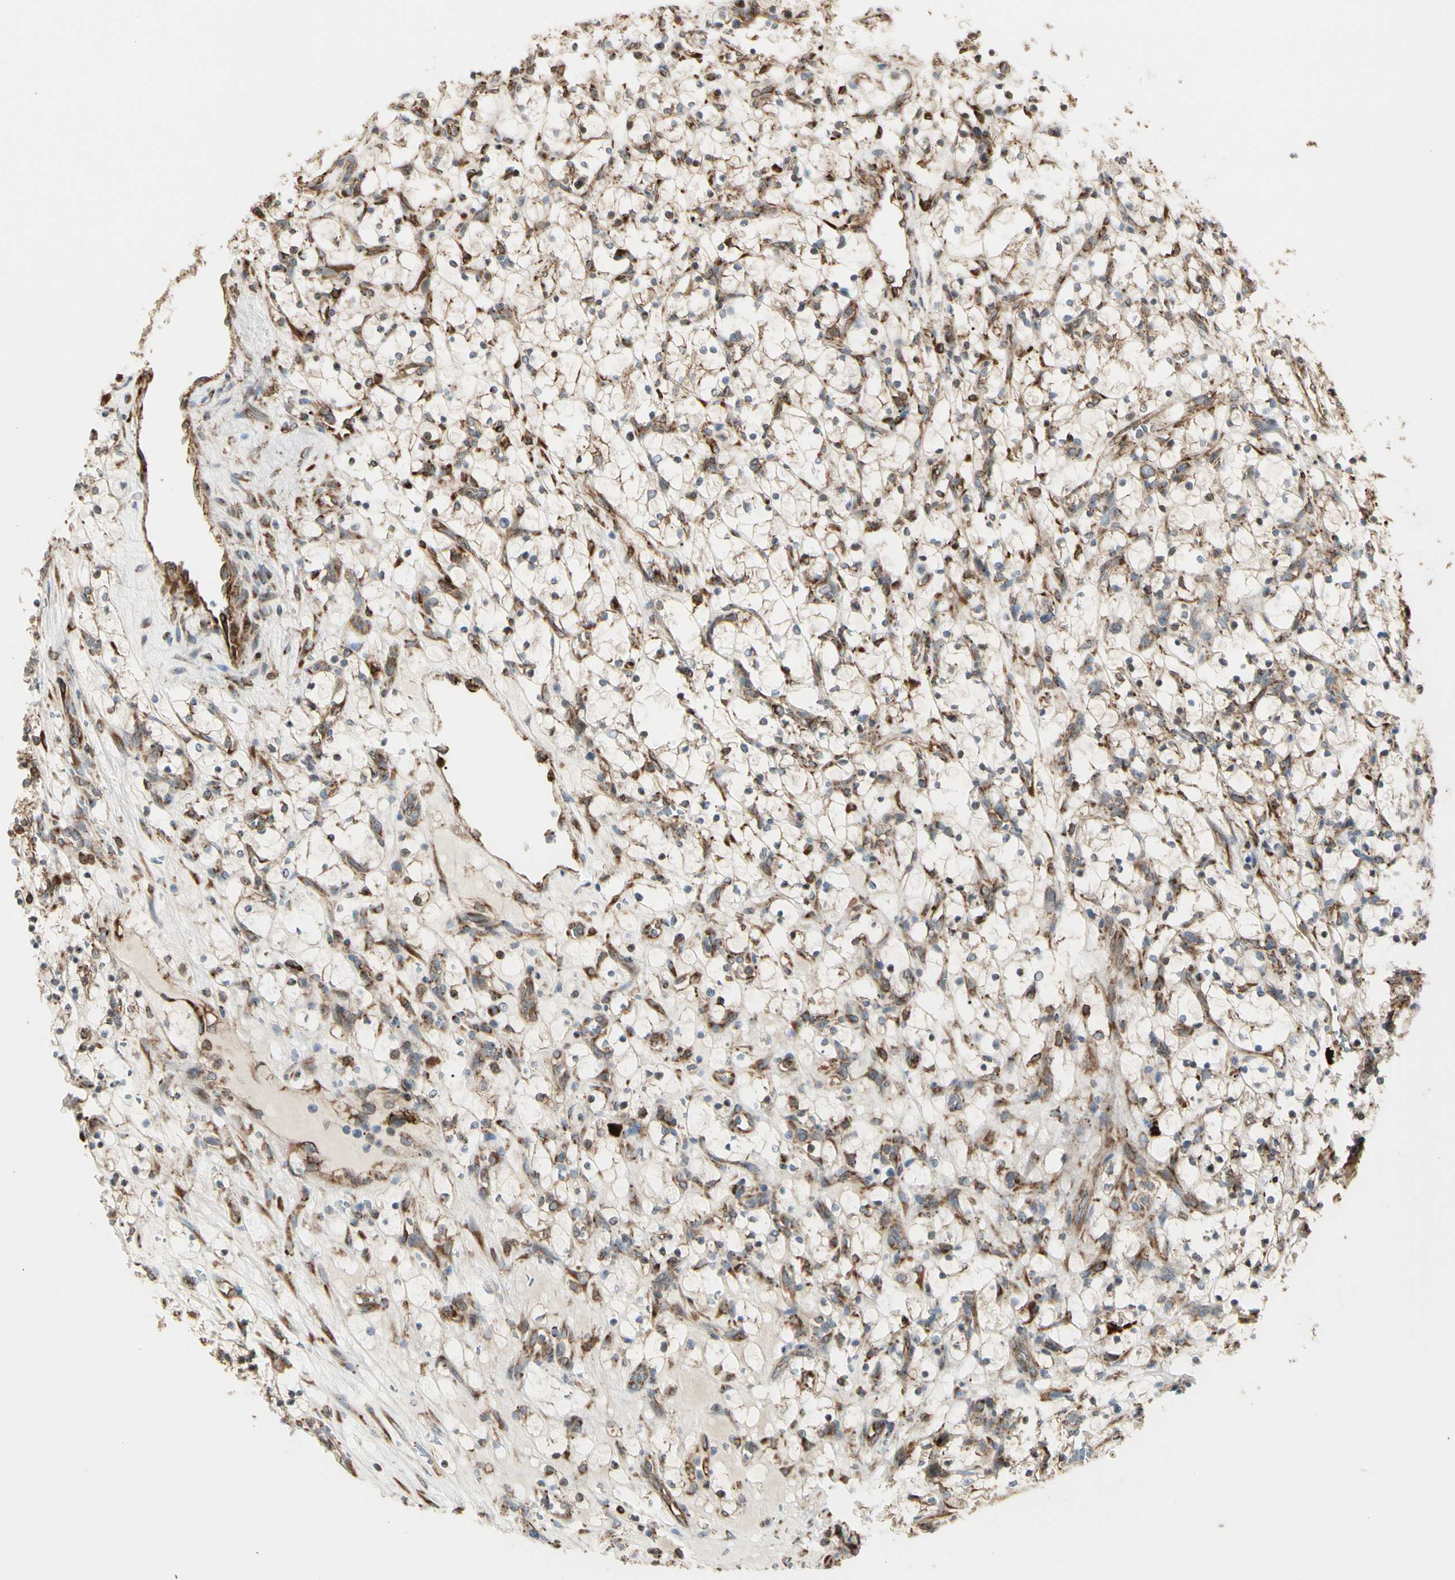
{"staining": {"intensity": "weak", "quantity": "<25%", "location": "cytoplasmic/membranous"}, "tissue": "renal cancer", "cell_type": "Tumor cells", "image_type": "cancer", "snomed": [{"axis": "morphology", "description": "Adenocarcinoma, NOS"}, {"axis": "topography", "description": "Kidney"}], "caption": "Immunohistochemical staining of adenocarcinoma (renal) reveals no significant staining in tumor cells.", "gene": "HSP90B1", "patient": {"sex": "female", "age": 69}}